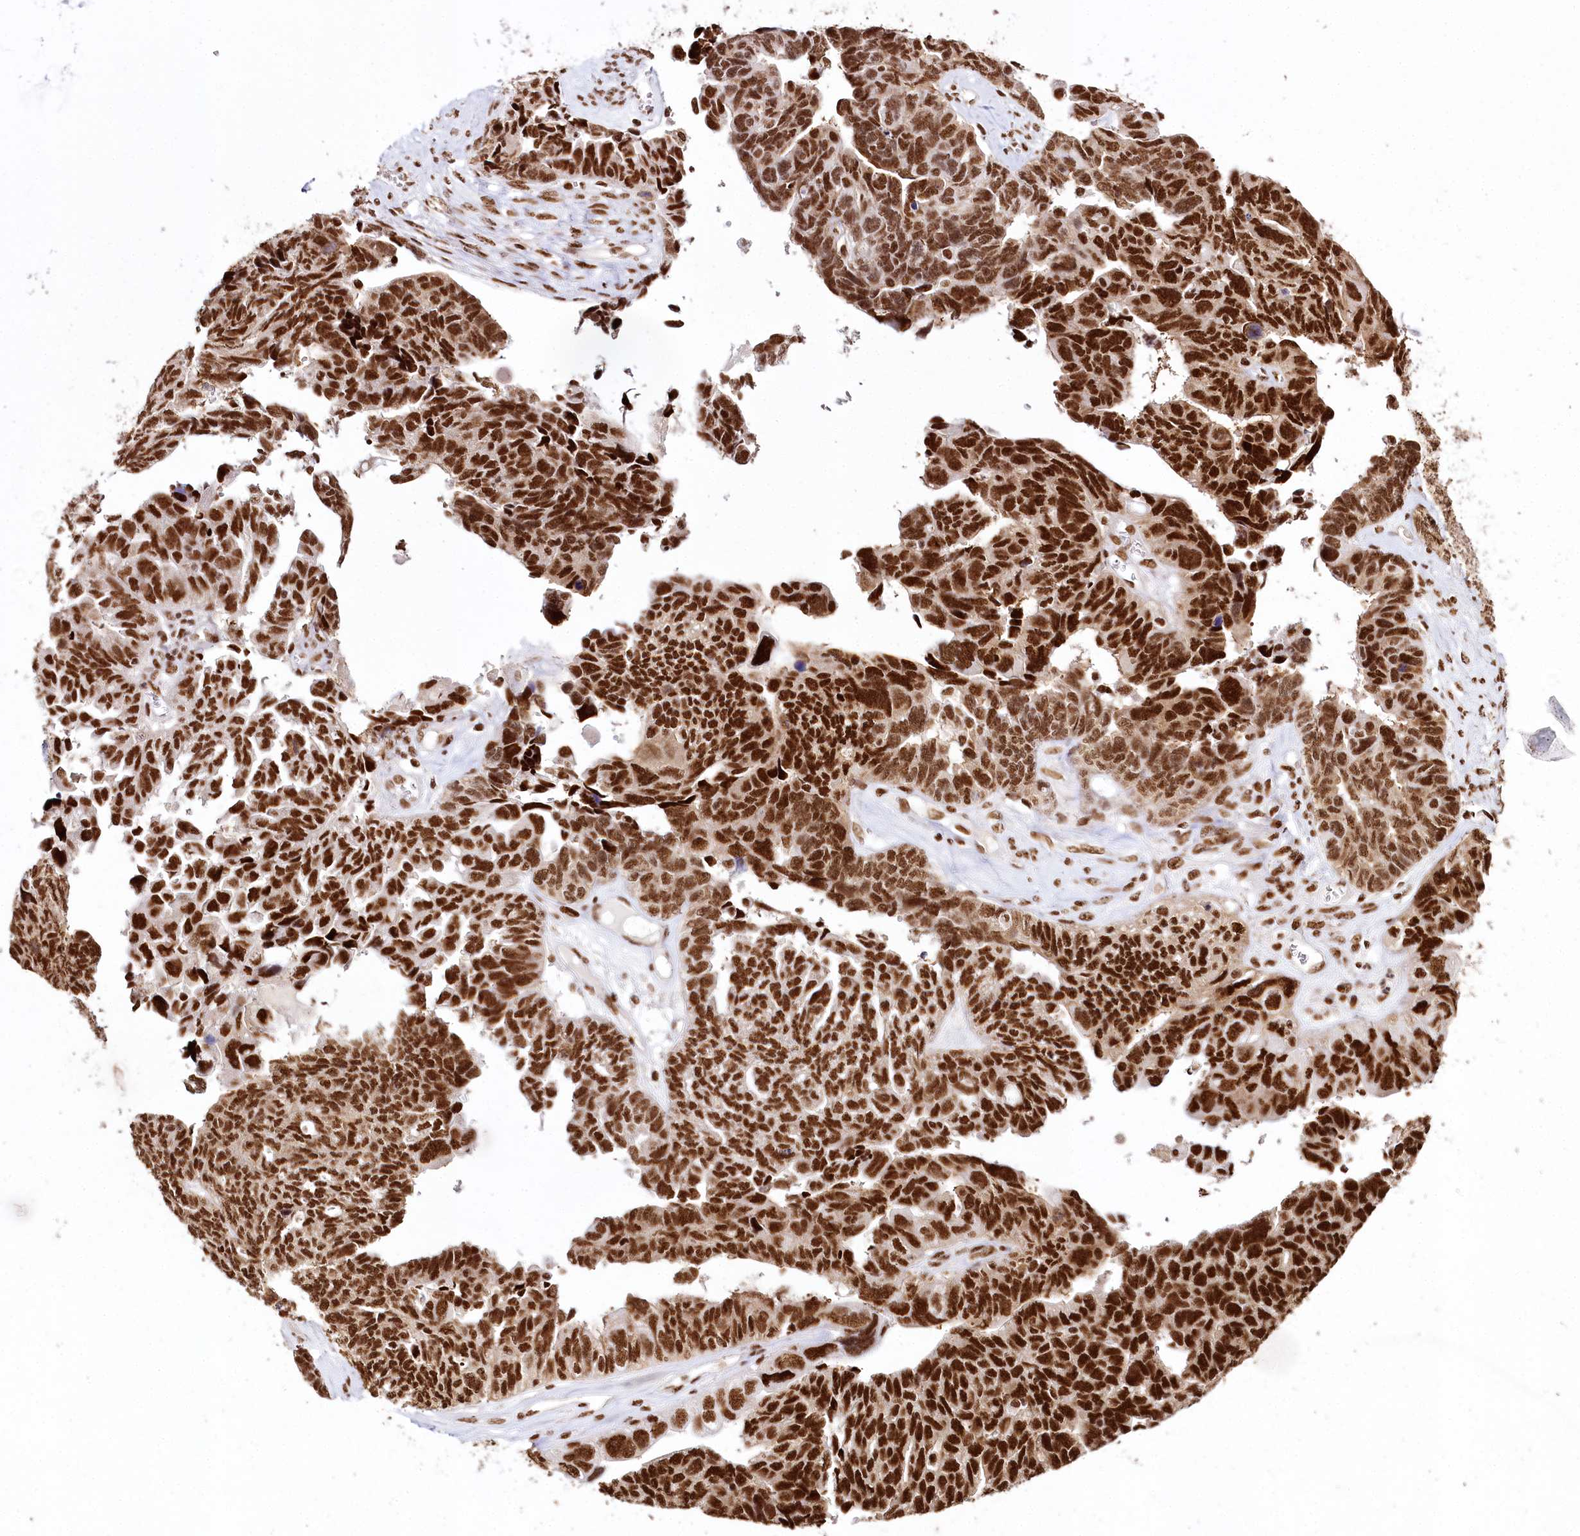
{"staining": {"intensity": "strong", "quantity": ">75%", "location": "nuclear"}, "tissue": "ovarian cancer", "cell_type": "Tumor cells", "image_type": "cancer", "snomed": [{"axis": "morphology", "description": "Cystadenocarcinoma, serous, NOS"}, {"axis": "topography", "description": "Ovary"}], "caption": "Protein analysis of ovarian cancer (serous cystadenocarcinoma) tissue reveals strong nuclear positivity in about >75% of tumor cells. The protein of interest is stained brown, and the nuclei are stained in blue (DAB (3,3'-diaminobenzidine) IHC with brightfield microscopy, high magnification).", "gene": "SMARCE1", "patient": {"sex": "female", "age": 79}}